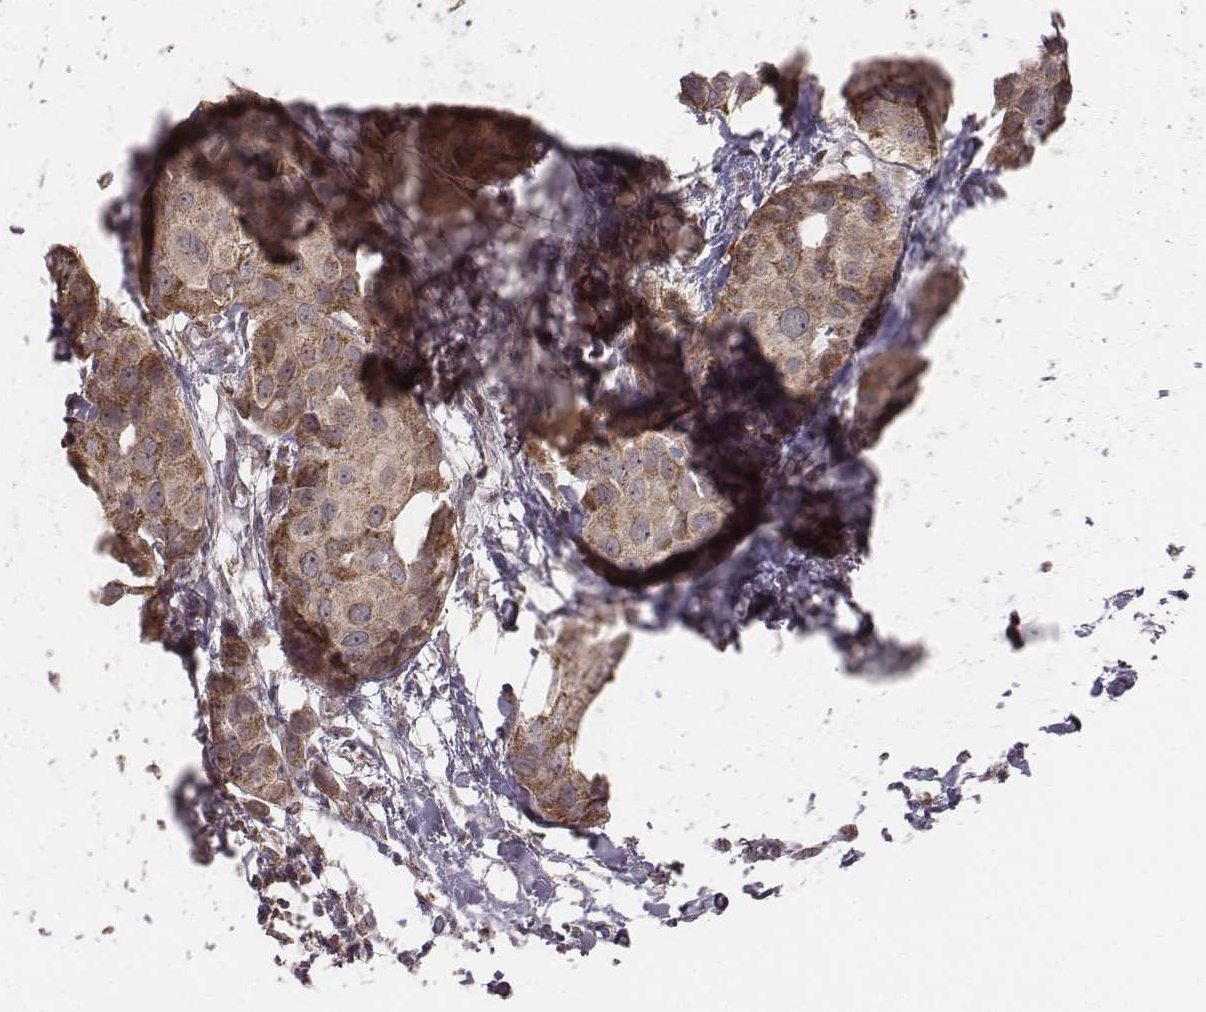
{"staining": {"intensity": "moderate", "quantity": ">75%", "location": "cytoplasmic/membranous"}, "tissue": "breast cancer", "cell_type": "Tumor cells", "image_type": "cancer", "snomed": [{"axis": "morphology", "description": "Duct carcinoma"}, {"axis": "topography", "description": "Breast"}], "caption": "High-power microscopy captured an immunohistochemistry (IHC) image of breast cancer, revealing moderate cytoplasmic/membranous positivity in approximately >75% of tumor cells.", "gene": "PDCD2L", "patient": {"sex": "female", "age": 38}}